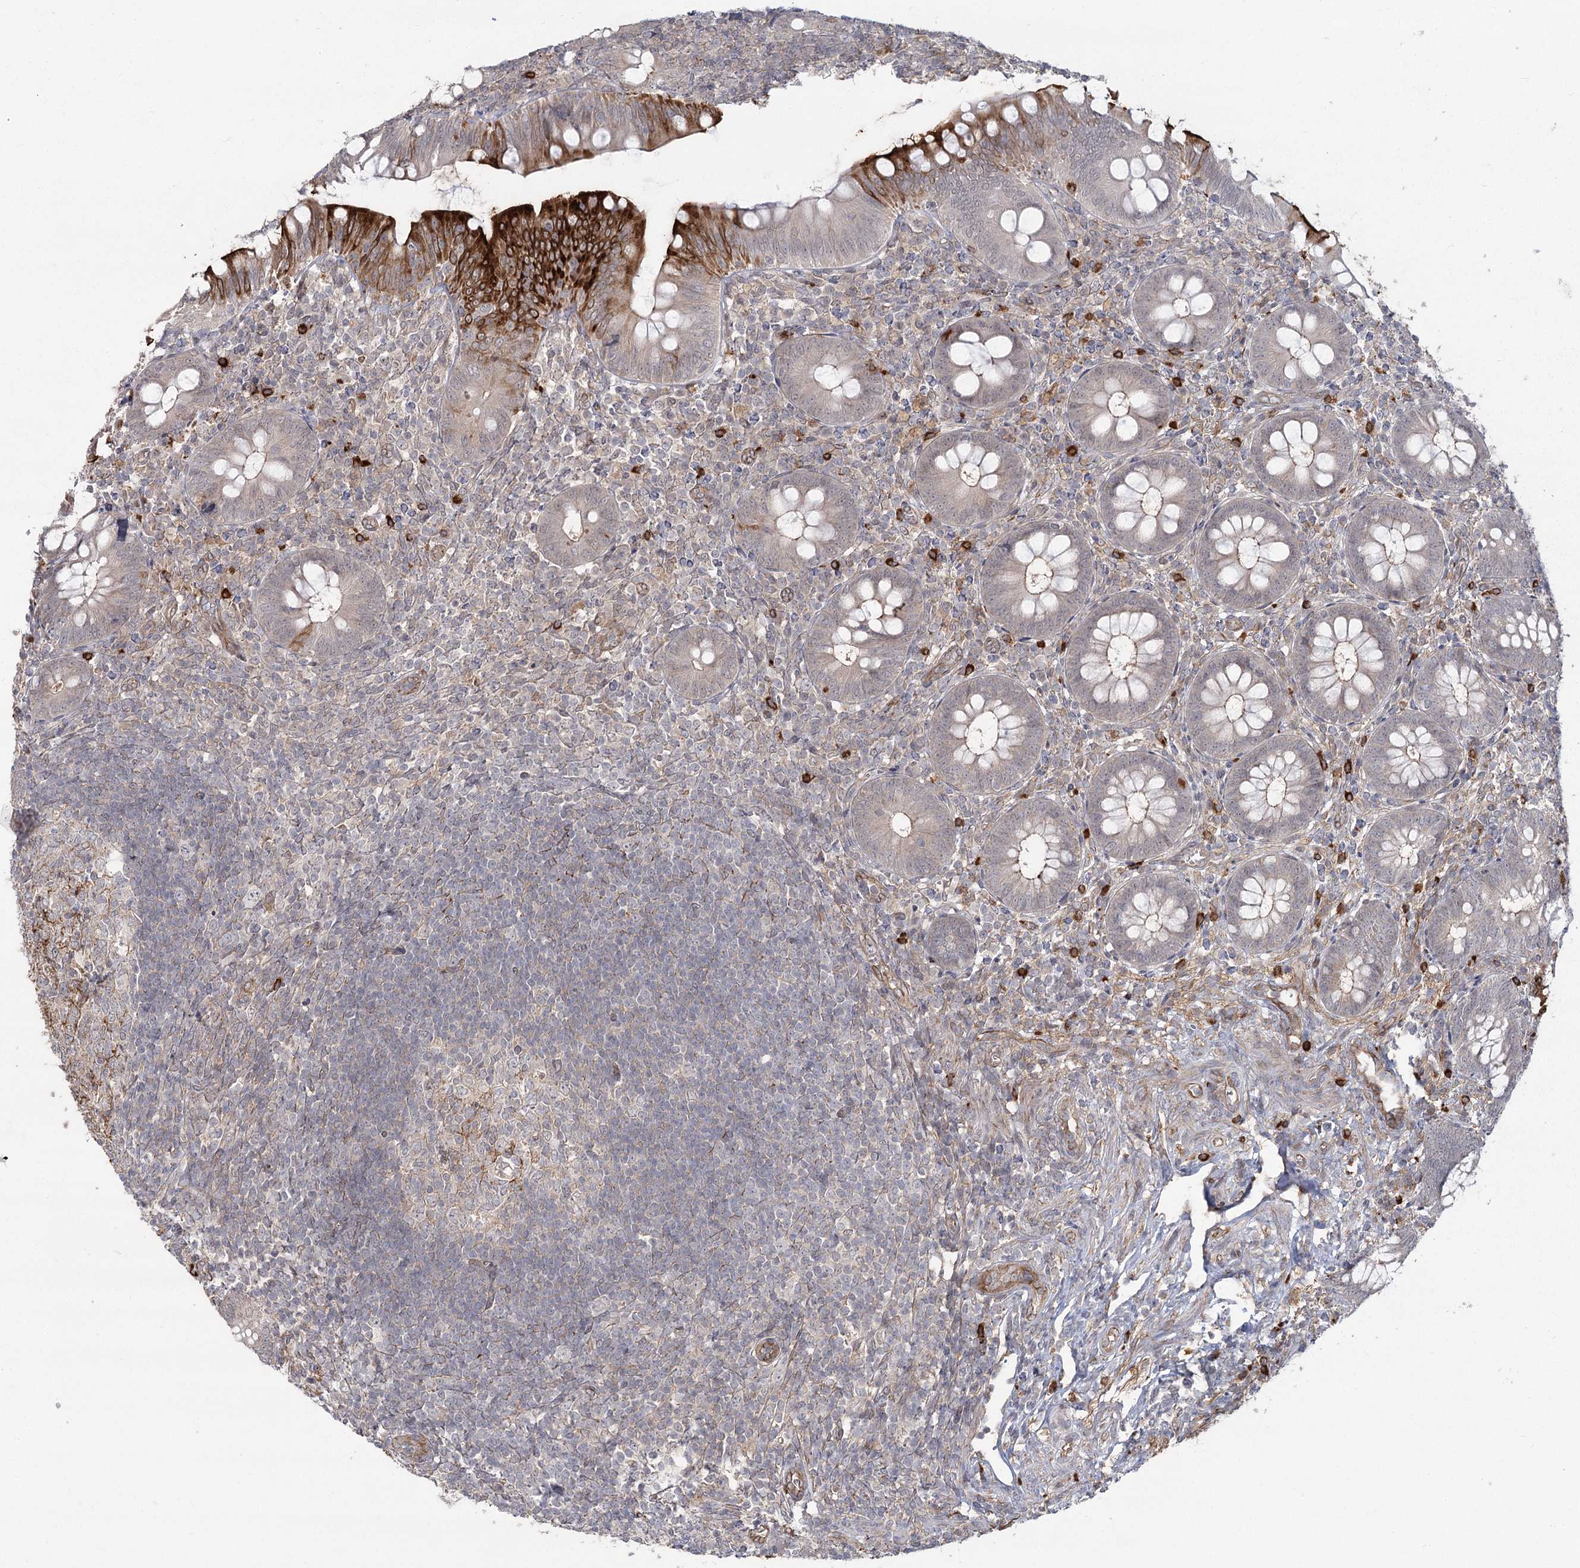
{"staining": {"intensity": "strong", "quantity": "<25%", "location": "cytoplasmic/membranous"}, "tissue": "appendix", "cell_type": "Glandular cells", "image_type": "normal", "snomed": [{"axis": "morphology", "description": "Normal tissue, NOS"}, {"axis": "topography", "description": "Appendix"}], "caption": "Strong cytoplasmic/membranous protein staining is appreciated in approximately <25% of glandular cells in appendix.", "gene": "AP2M1", "patient": {"sex": "male", "age": 14}}